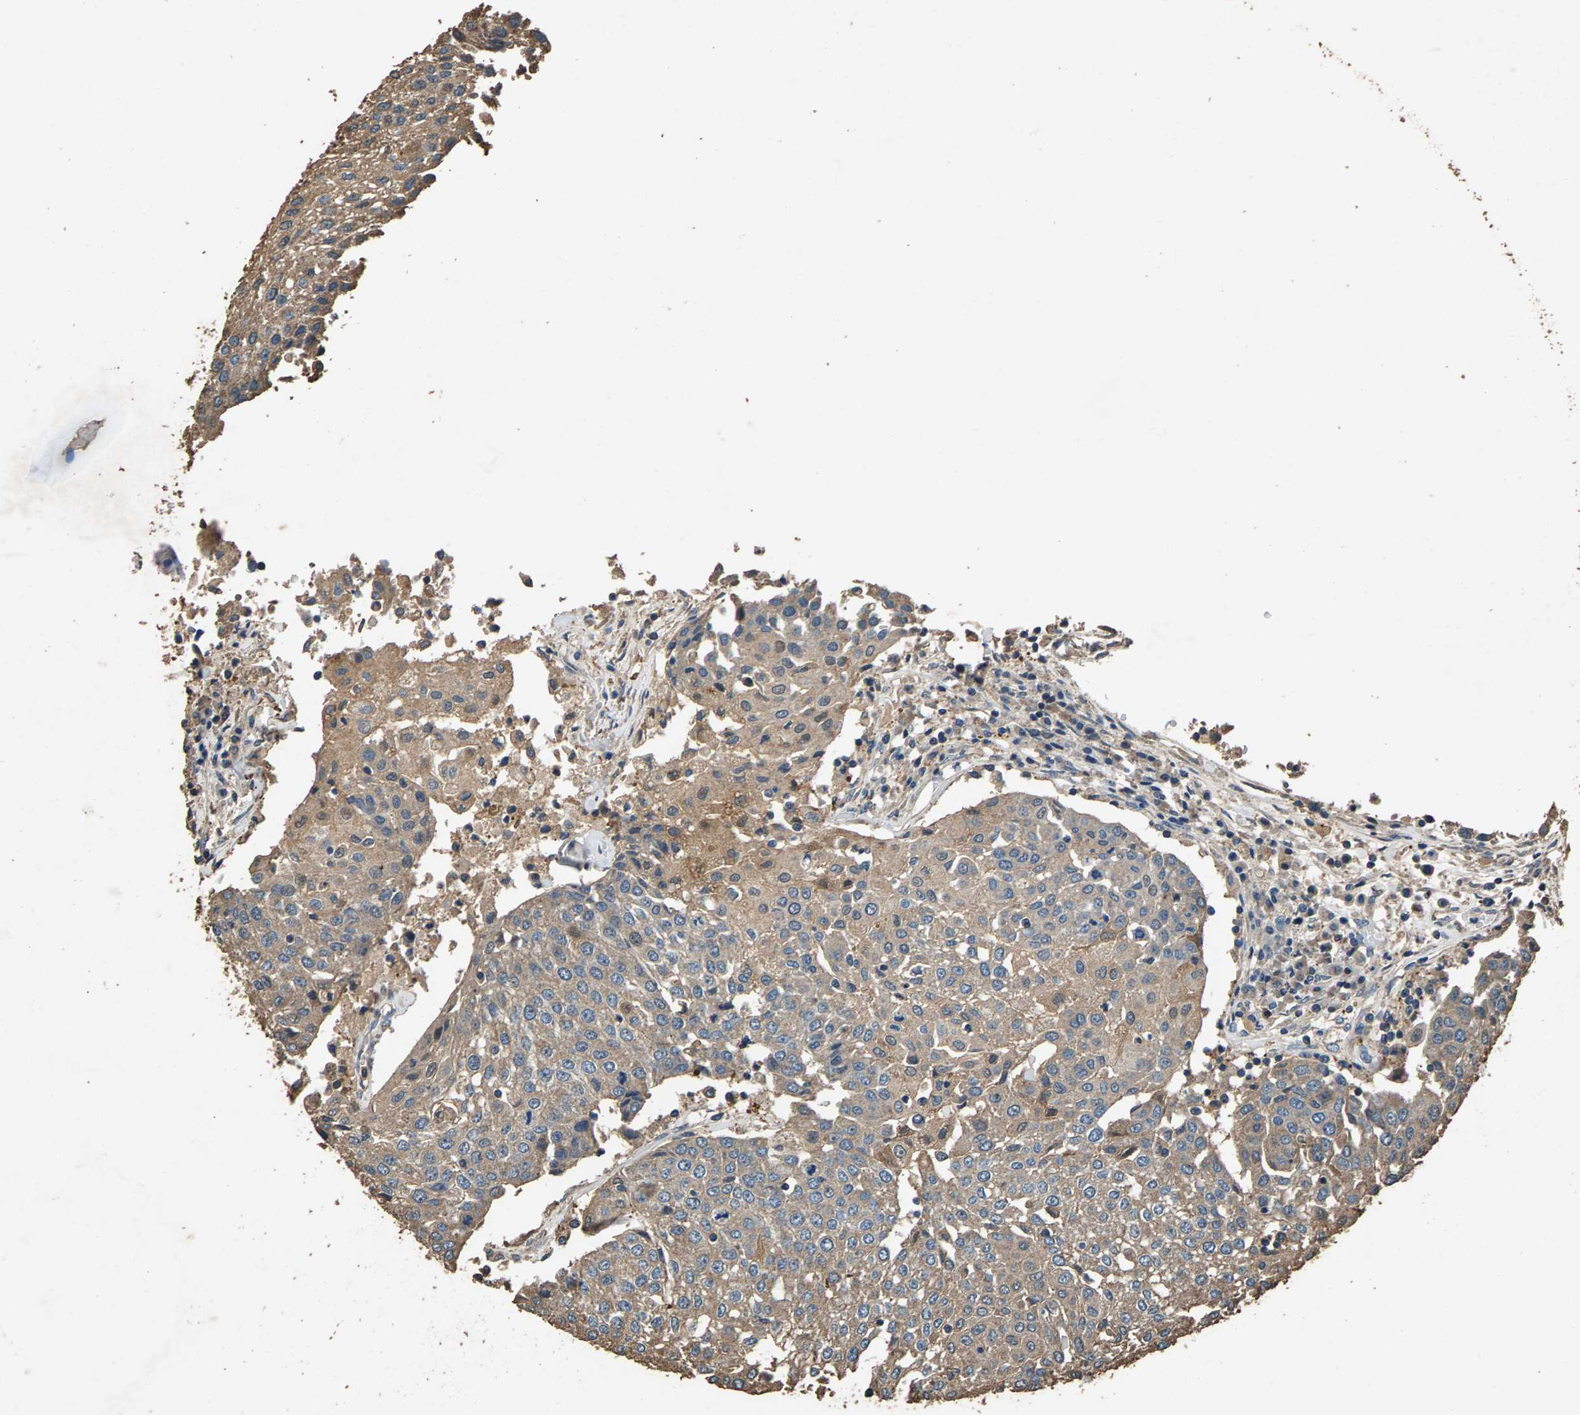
{"staining": {"intensity": "weak", "quantity": "25%-75%", "location": "cytoplasmic/membranous"}, "tissue": "urothelial cancer", "cell_type": "Tumor cells", "image_type": "cancer", "snomed": [{"axis": "morphology", "description": "Urothelial carcinoma, High grade"}, {"axis": "topography", "description": "Urinary bladder"}], "caption": "This micrograph displays IHC staining of urothelial cancer, with low weak cytoplasmic/membranous expression in approximately 25%-75% of tumor cells.", "gene": "MRPL27", "patient": {"sex": "female", "age": 85}}